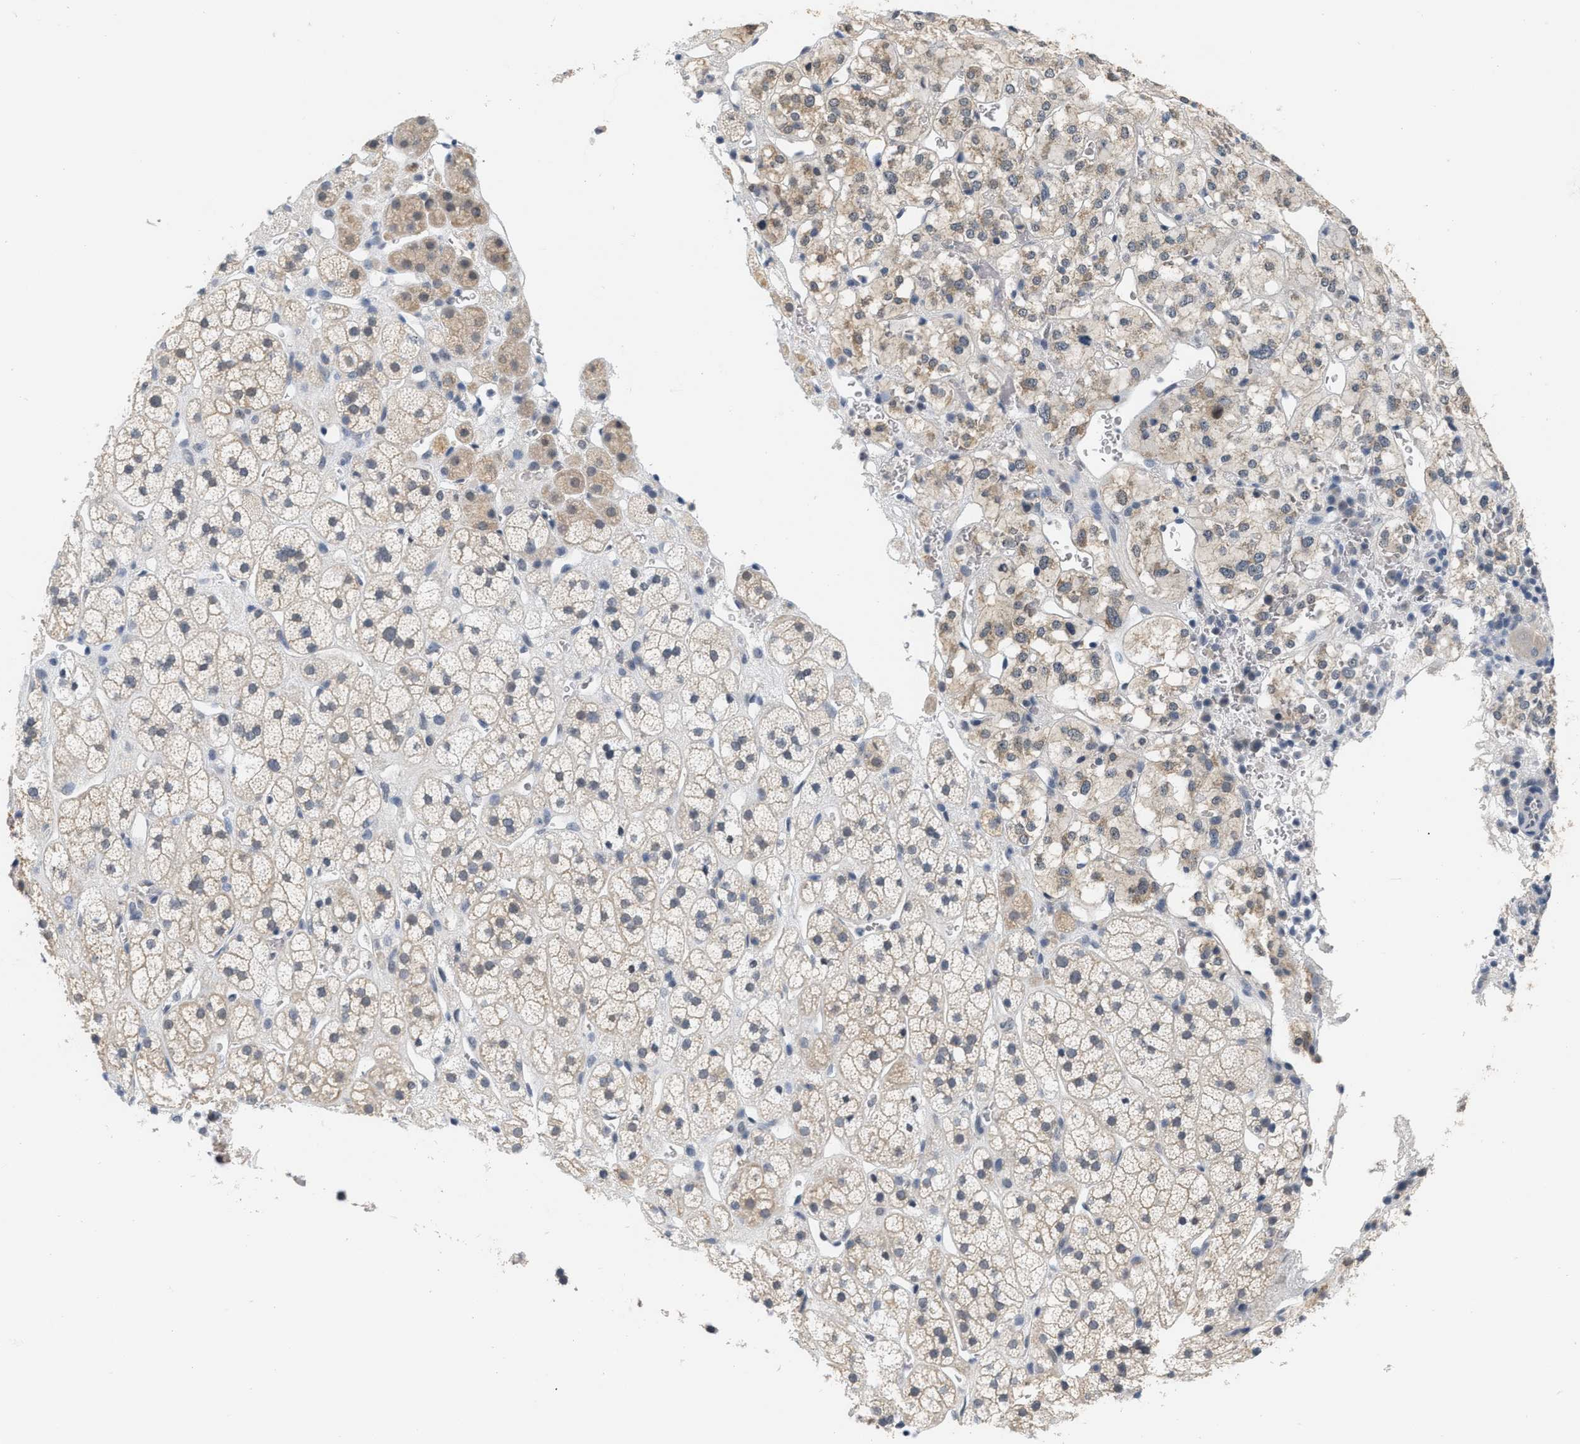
{"staining": {"intensity": "weak", "quantity": "25%-75%", "location": "cytoplasmic/membranous"}, "tissue": "adrenal gland", "cell_type": "Glandular cells", "image_type": "normal", "snomed": [{"axis": "morphology", "description": "Normal tissue, NOS"}, {"axis": "topography", "description": "Adrenal gland"}], "caption": "Adrenal gland stained with DAB immunohistochemistry (IHC) exhibits low levels of weak cytoplasmic/membranous staining in approximately 25%-75% of glandular cells.", "gene": "RUVBL1", "patient": {"sex": "male", "age": 56}}